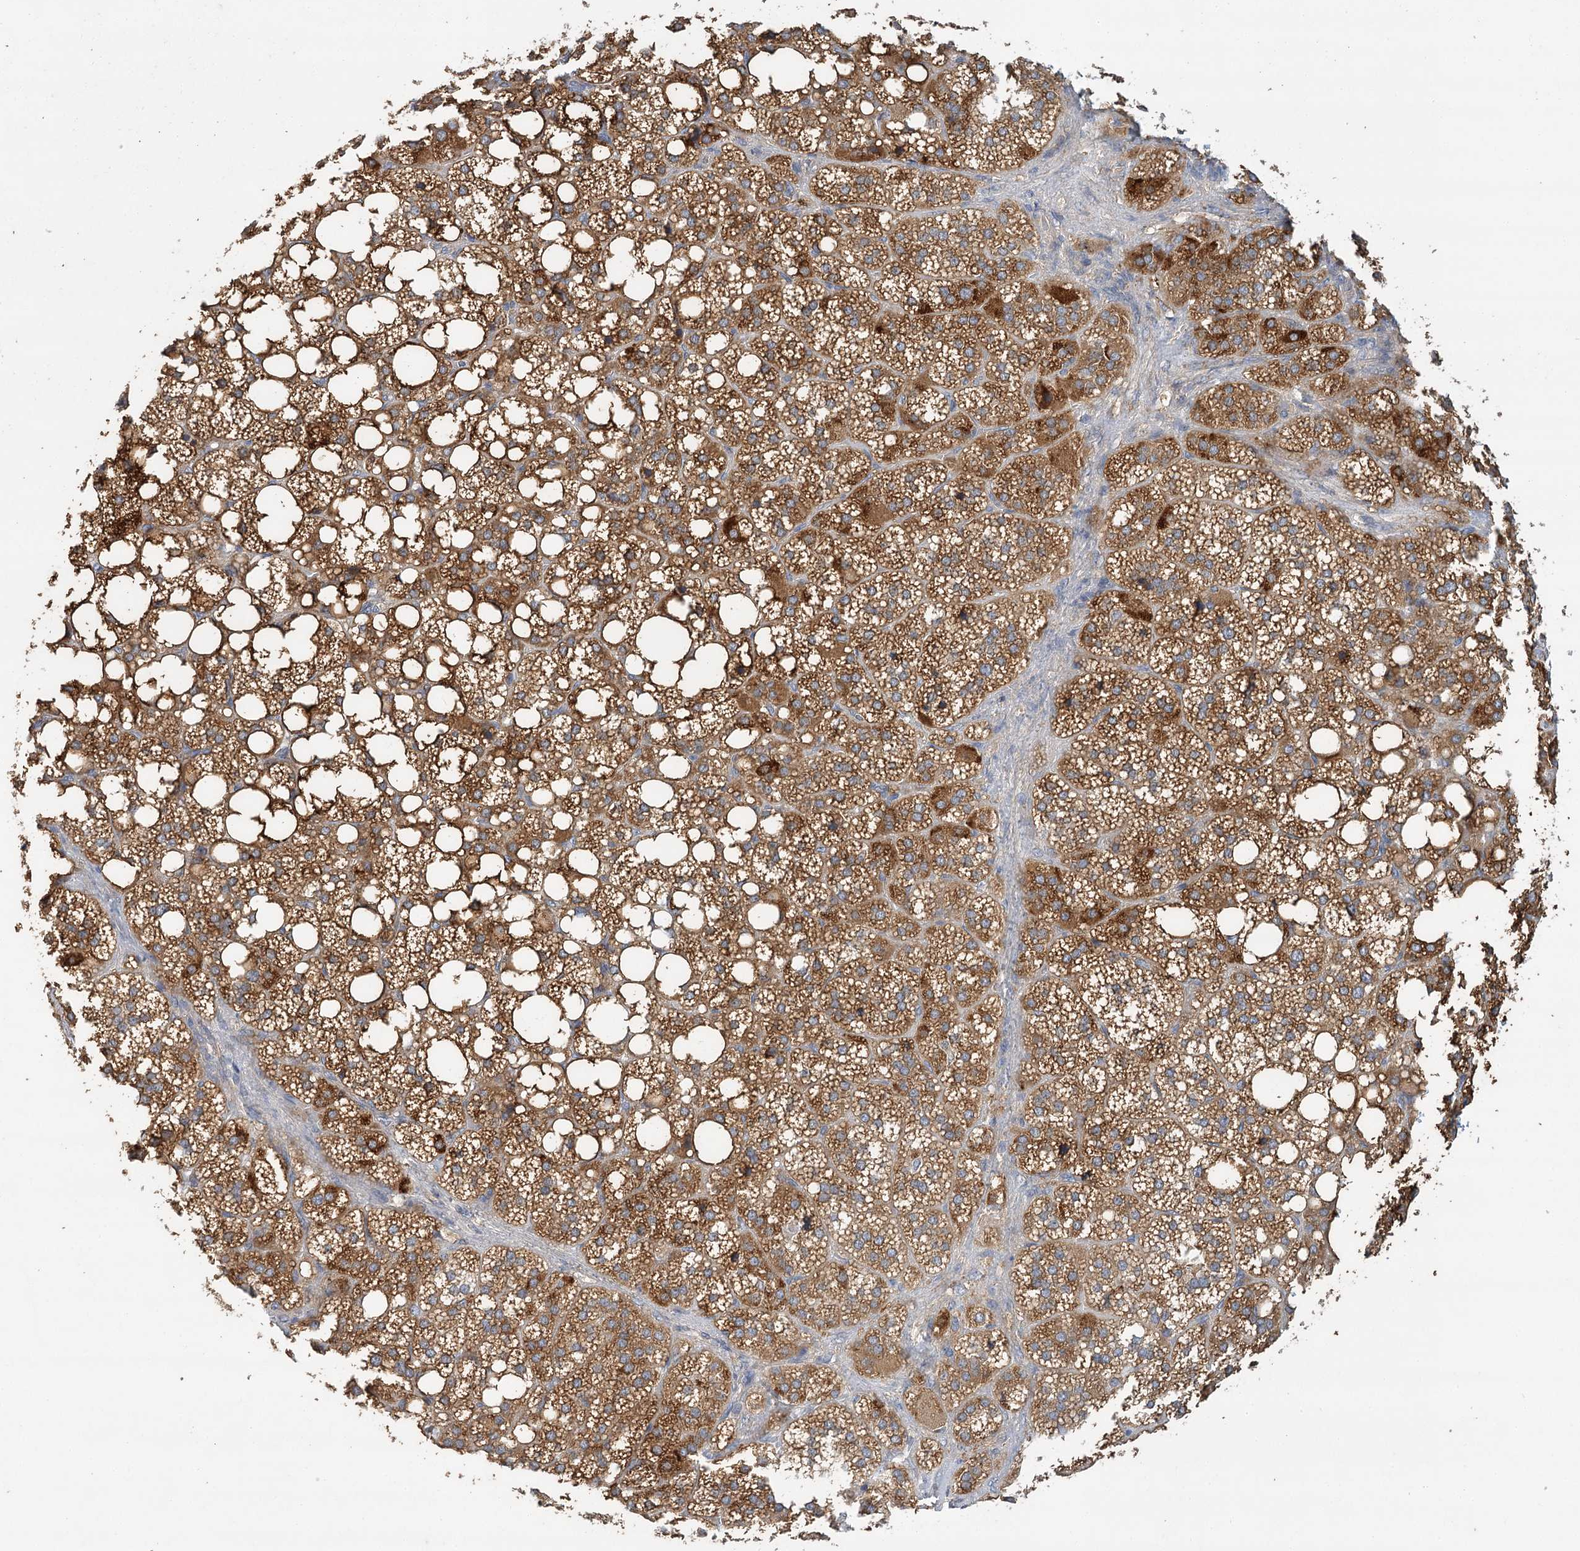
{"staining": {"intensity": "strong", "quantity": "25%-75%", "location": "cytoplasmic/membranous"}, "tissue": "adrenal gland", "cell_type": "Glandular cells", "image_type": "normal", "snomed": [{"axis": "morphology", "description": "Normal tissue, NOS"}, {"axis": "topography", "description": "Adrenal gland"}], "caption": "The image shows immunohistochemical staining of unremarkable adrenal gland. There is strong cytoplasmic/membranous expression is seen in approximately 25%-75% of glandular cells.", "gene": "LSS", "patient": {"sex": "female", "age": 59}}